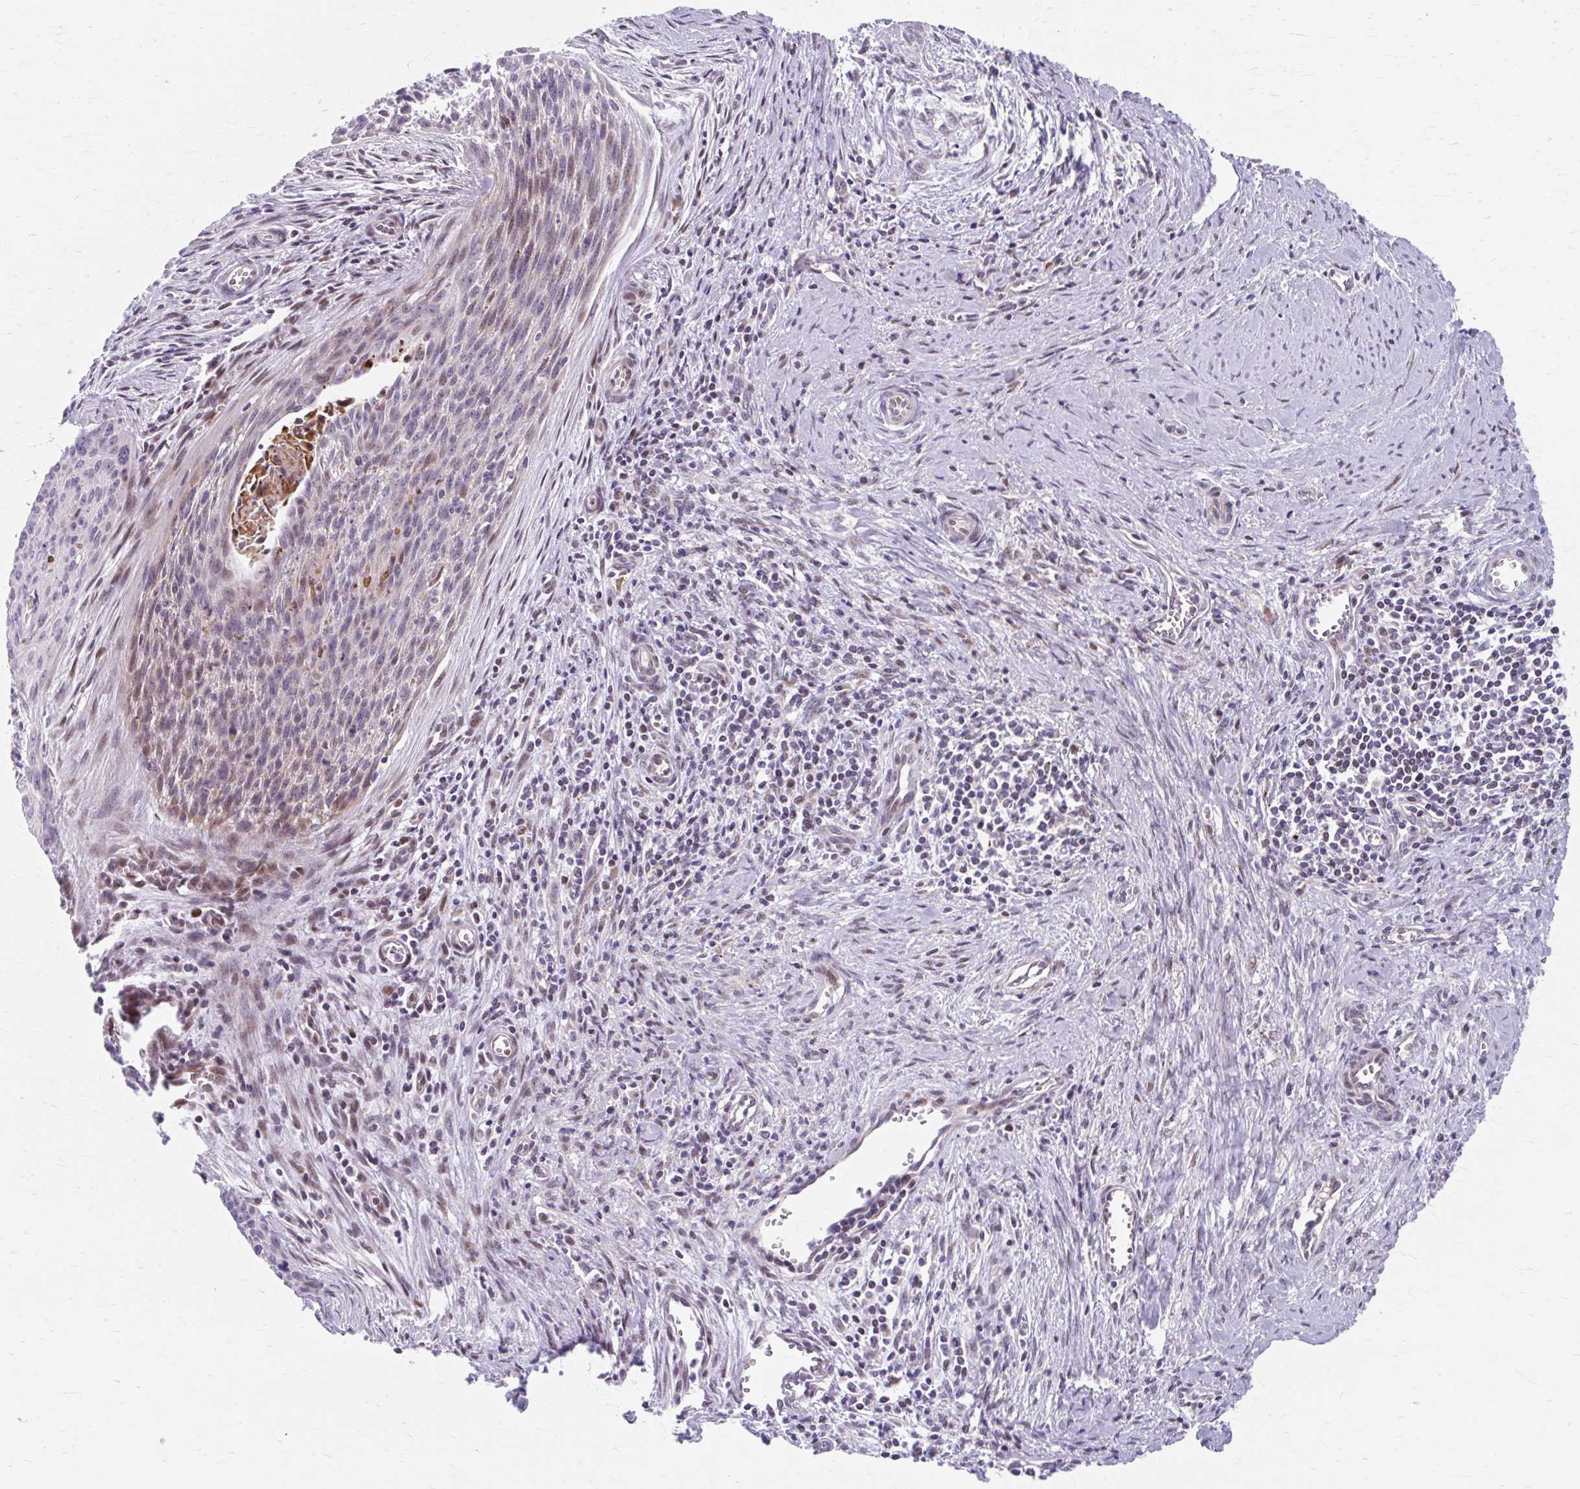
{"staining": {"intensity": "moderate", "quantity": "<25%", "location": "cytoplasmic/membranous,nuclear"}, "tissue": "cervical cancer", "cell_type": "Tumor cells", "image_type": "cancer", "snomed": [{"axis": "morphology", "description": "Squamous cell carcinoma, NOS"}, {"axis": "topography", "description": "Cervix"}], "caption": "An immunohistochemistry (IHC) image of neoplastic tissue is shown. Protein staining in brown labels moderate cytoplasmic/membranous and nuclear positivity in cervical squamous cell carcinoma within tumor cells. The staining is performed using DAB brown chromogen to label protein expression. The nuclei are counter-stained blue using hematoxylin.", "gene": "BEAN1", "patient": {"sex": "female", "age": 55}}